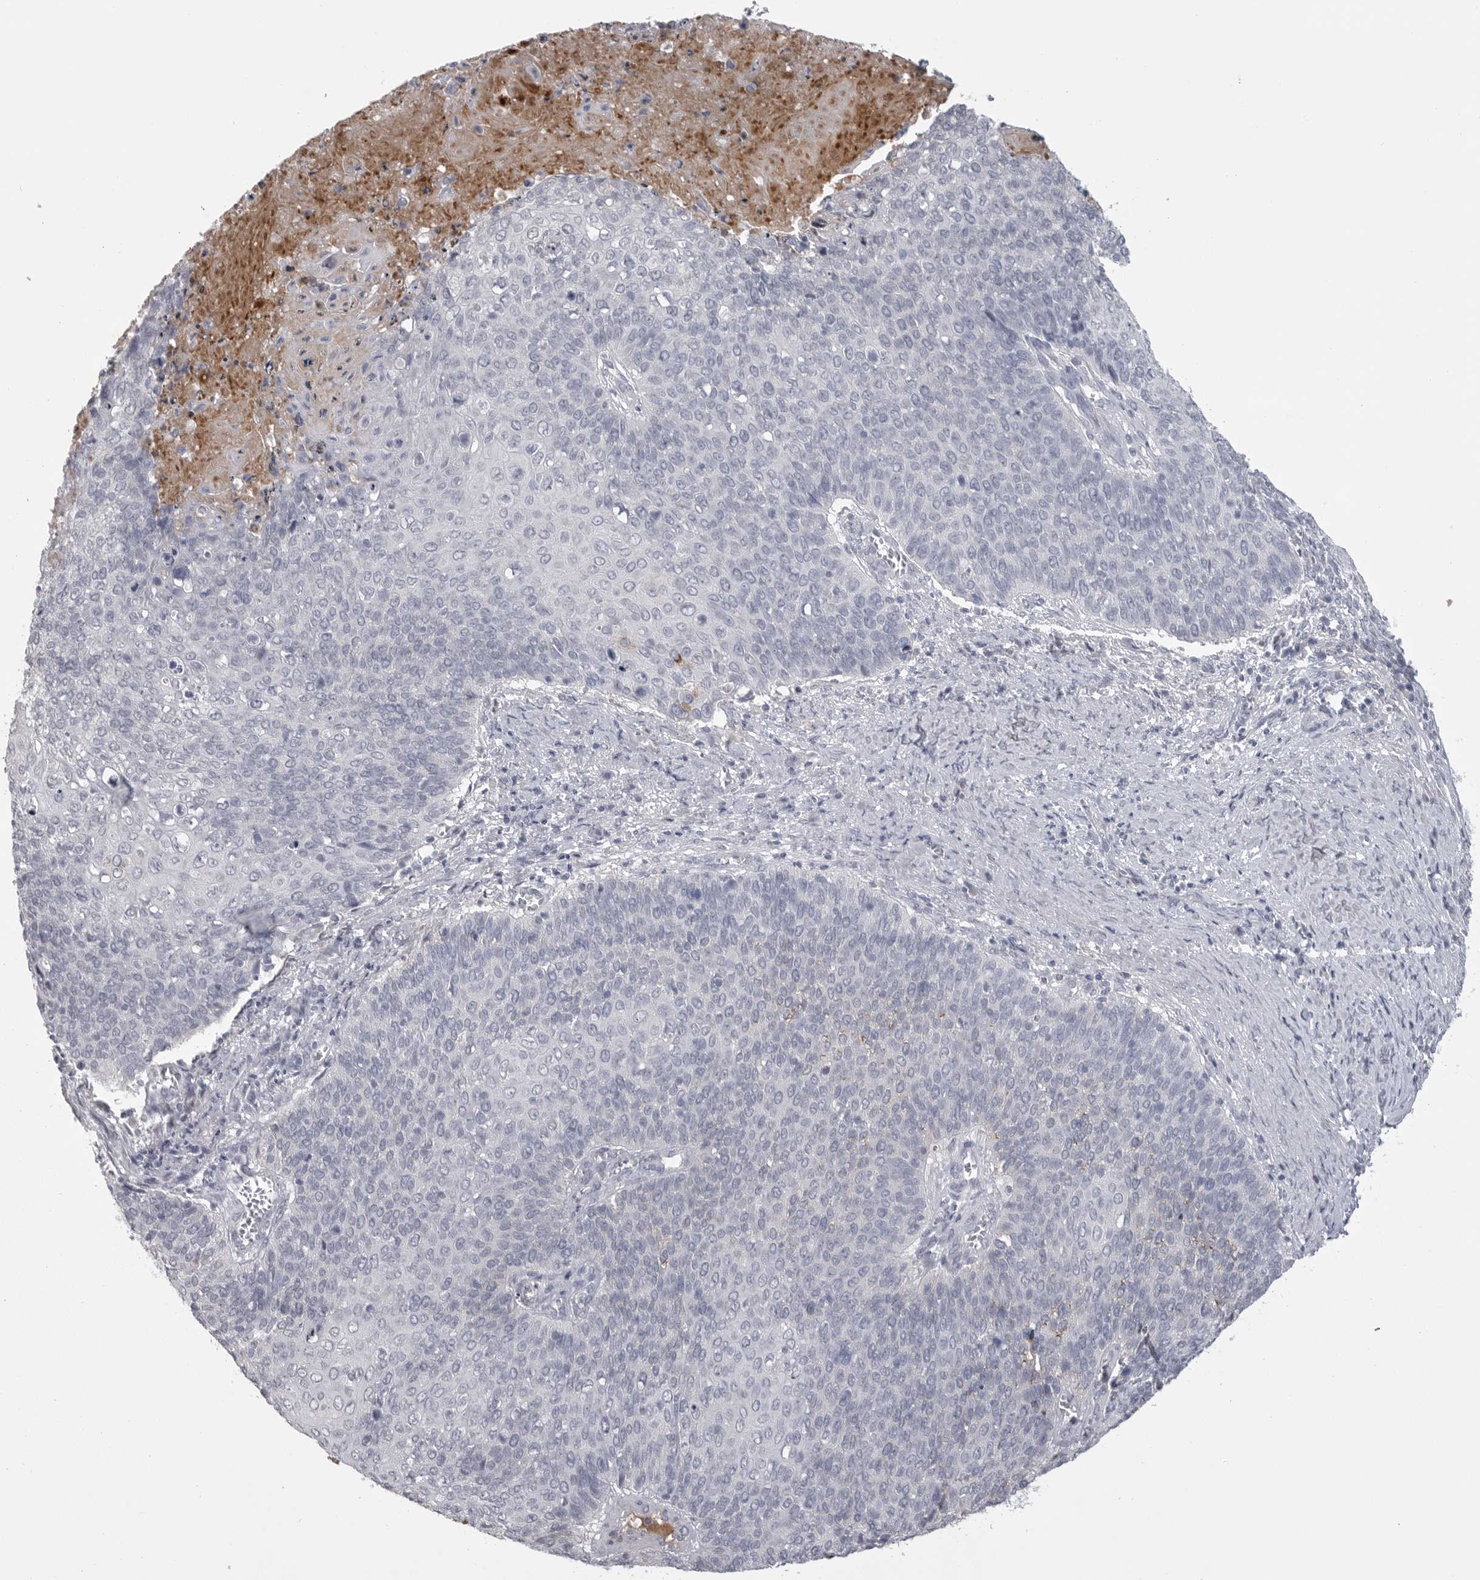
{"staining": {"intensity": "negative", "quantity": "none", "location": "none"}, "tissue": "cervical cancer", "cell_type": "Tumor cells", "image_type": "cancer", "snomed": [{"axis": "morphology", "description": "Squamous cell carcinoma, NOS"}, {"axis": "topography", "description": "Cervix"}], "caption": "Immunohistochemical staining of cervical cancer exhibits no significant expression in tumor cells. (DAB (3,3'-diaminobenzidine) immunohistochemistry (IHC), high magnification).", "gene": "SERPING1", "patient": {"sex": "female", "age": 39}}